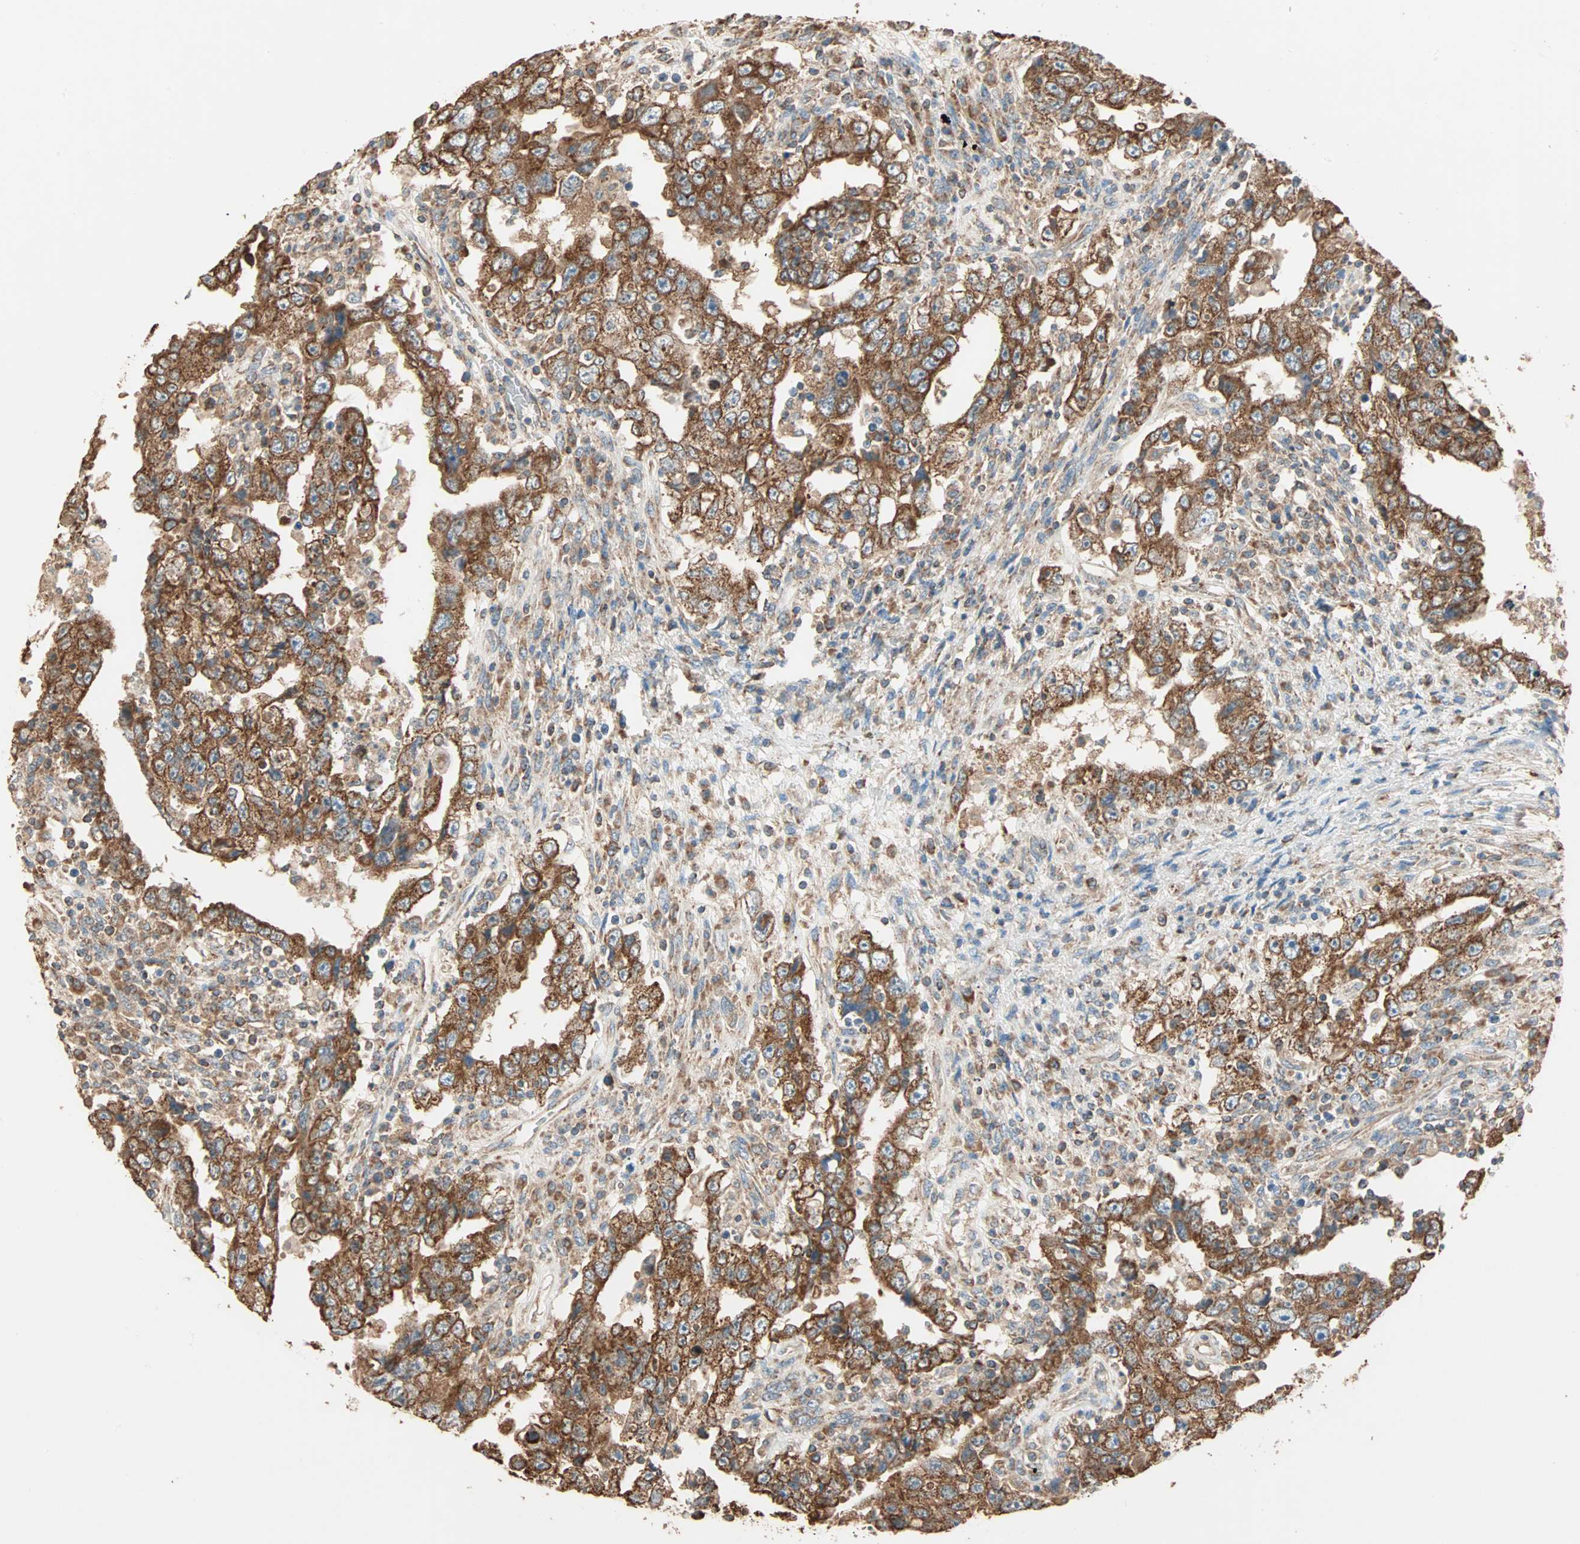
{"staining": {"intensity": "strong", "quantity": ">75%", "location": "cytoplasmic/membranous"}, "tissue": "testis cancer", "cell_type": "Tumor cells", "image_type": "cancer", "snomed": [{"axis": "morphology", "description": "Carcinoma, Embryonal, NOS"}, {"axis": "topography", "description": "Testis"}], "caption": "Immunohistochemical staining of embryonal carcinoma (testis) shows strong cytoplasmic/membranous protein positivity in approximately >75% of tumor cells.", "gene": "EIF4G2", "patient": {"sex": "male", "age": 26}}